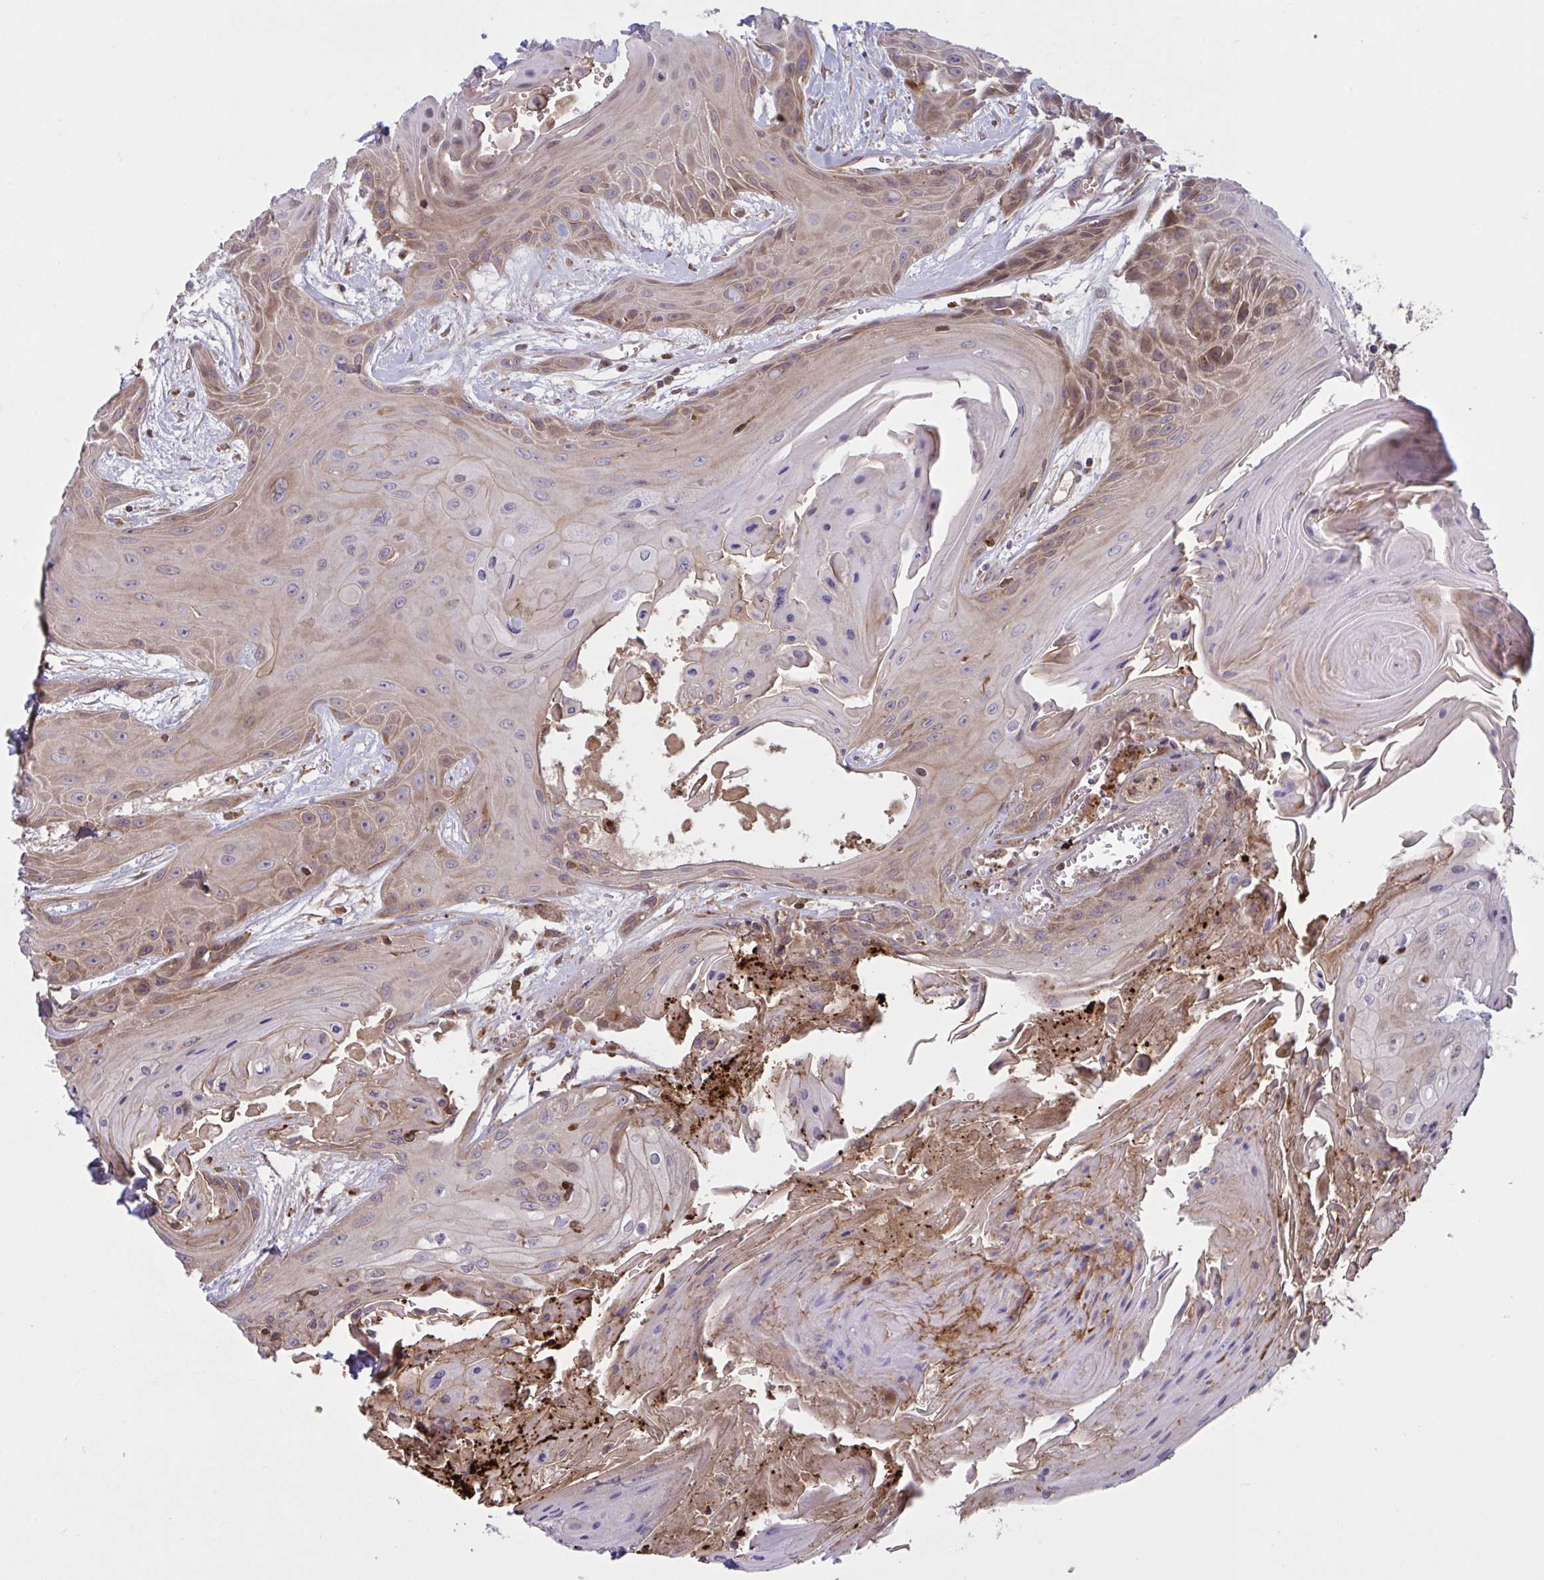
{"staining": {"intensity": "weak", "quantity": ">75%", "location": "cytoplasmic/membranous"}, "tissue": "head and neck cancer", "cell_type": "Tumor cells", "image_type": "cancer", "snomed": [{"axis": "morphology", "description": "Squamous cell carcinoma, NOS"}, {"axis": "topography", "description": "Head-Neck"}], "caption": "Immunohistochemistry (IHC) staining of squamous cell carcinoma (head and neck), which reveals low levels of weak cytoplasmic/membranous positivity in about >75% of tumor cells indicating weak cytoplasmic/membranous protein positivity. The staining was performed using DAB (brown) for protein detection and nuclei were counterstained in hematoxylin (blue).", "gene": "IL1R1", "patient": {"sex": "female", "age": 73}}